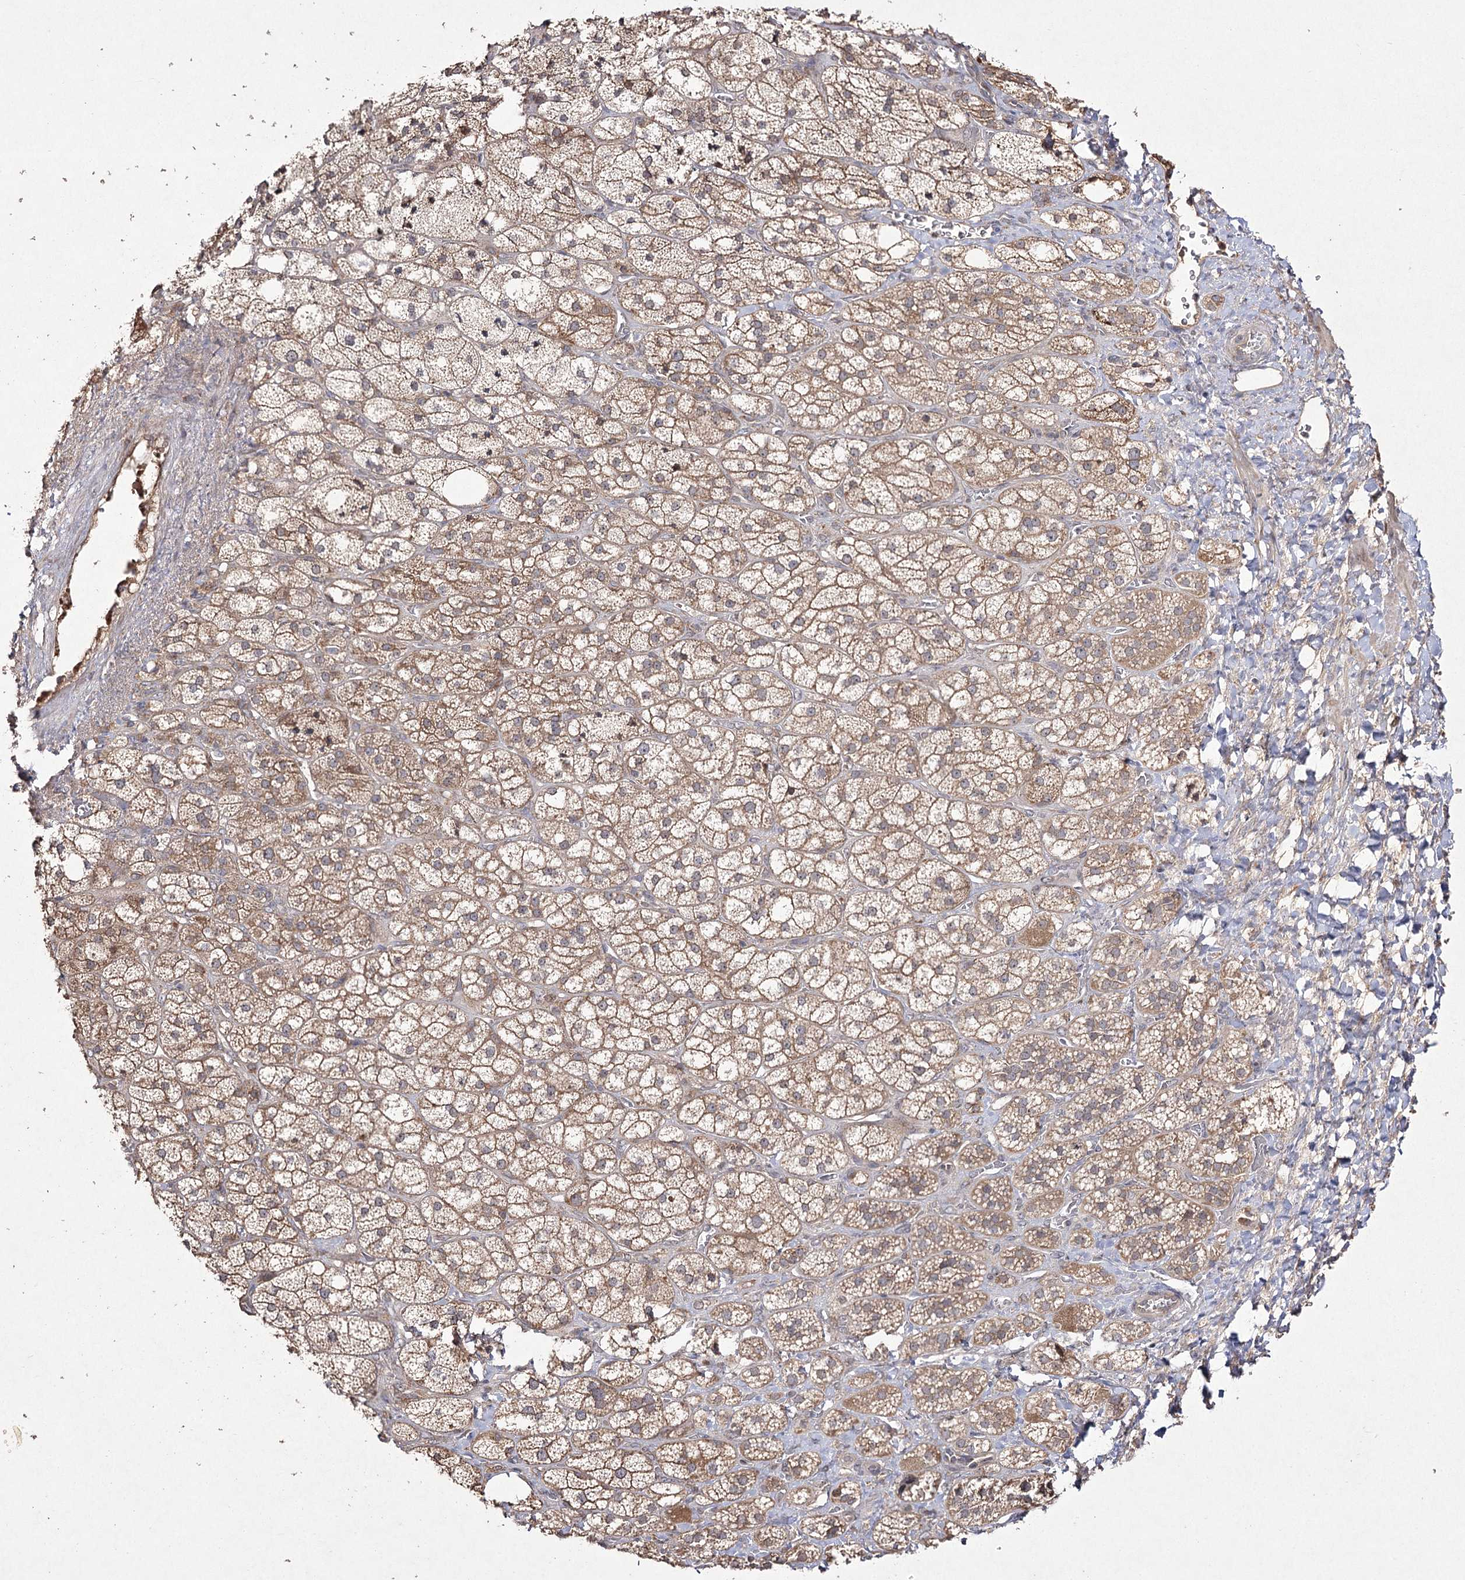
{"staining": {"intensity": "moderate", "quantity": ">75%", "location": "cytoplasmic/membranous,nuclear"}, "tissue": "adrenal gland", "cell_type": "Glandular cells", "image_type": "normal", "snomed": [{"axis": "morphology", "description": "Normal tissue, NOS"}, {"axis": "topography", "description": "Adrenal gland"}], "caption": "The histopathology image exhibits staining of benign adrenal gland, revealing moderate cytoplasmic/membranous,nuclear protein positivity (brown color) within glandular cells. The protein of interest is shown in brown color, while the nuclei are stained blue.", "gene": "FANCL", "patient": {"sex": "male", "age": 61}}